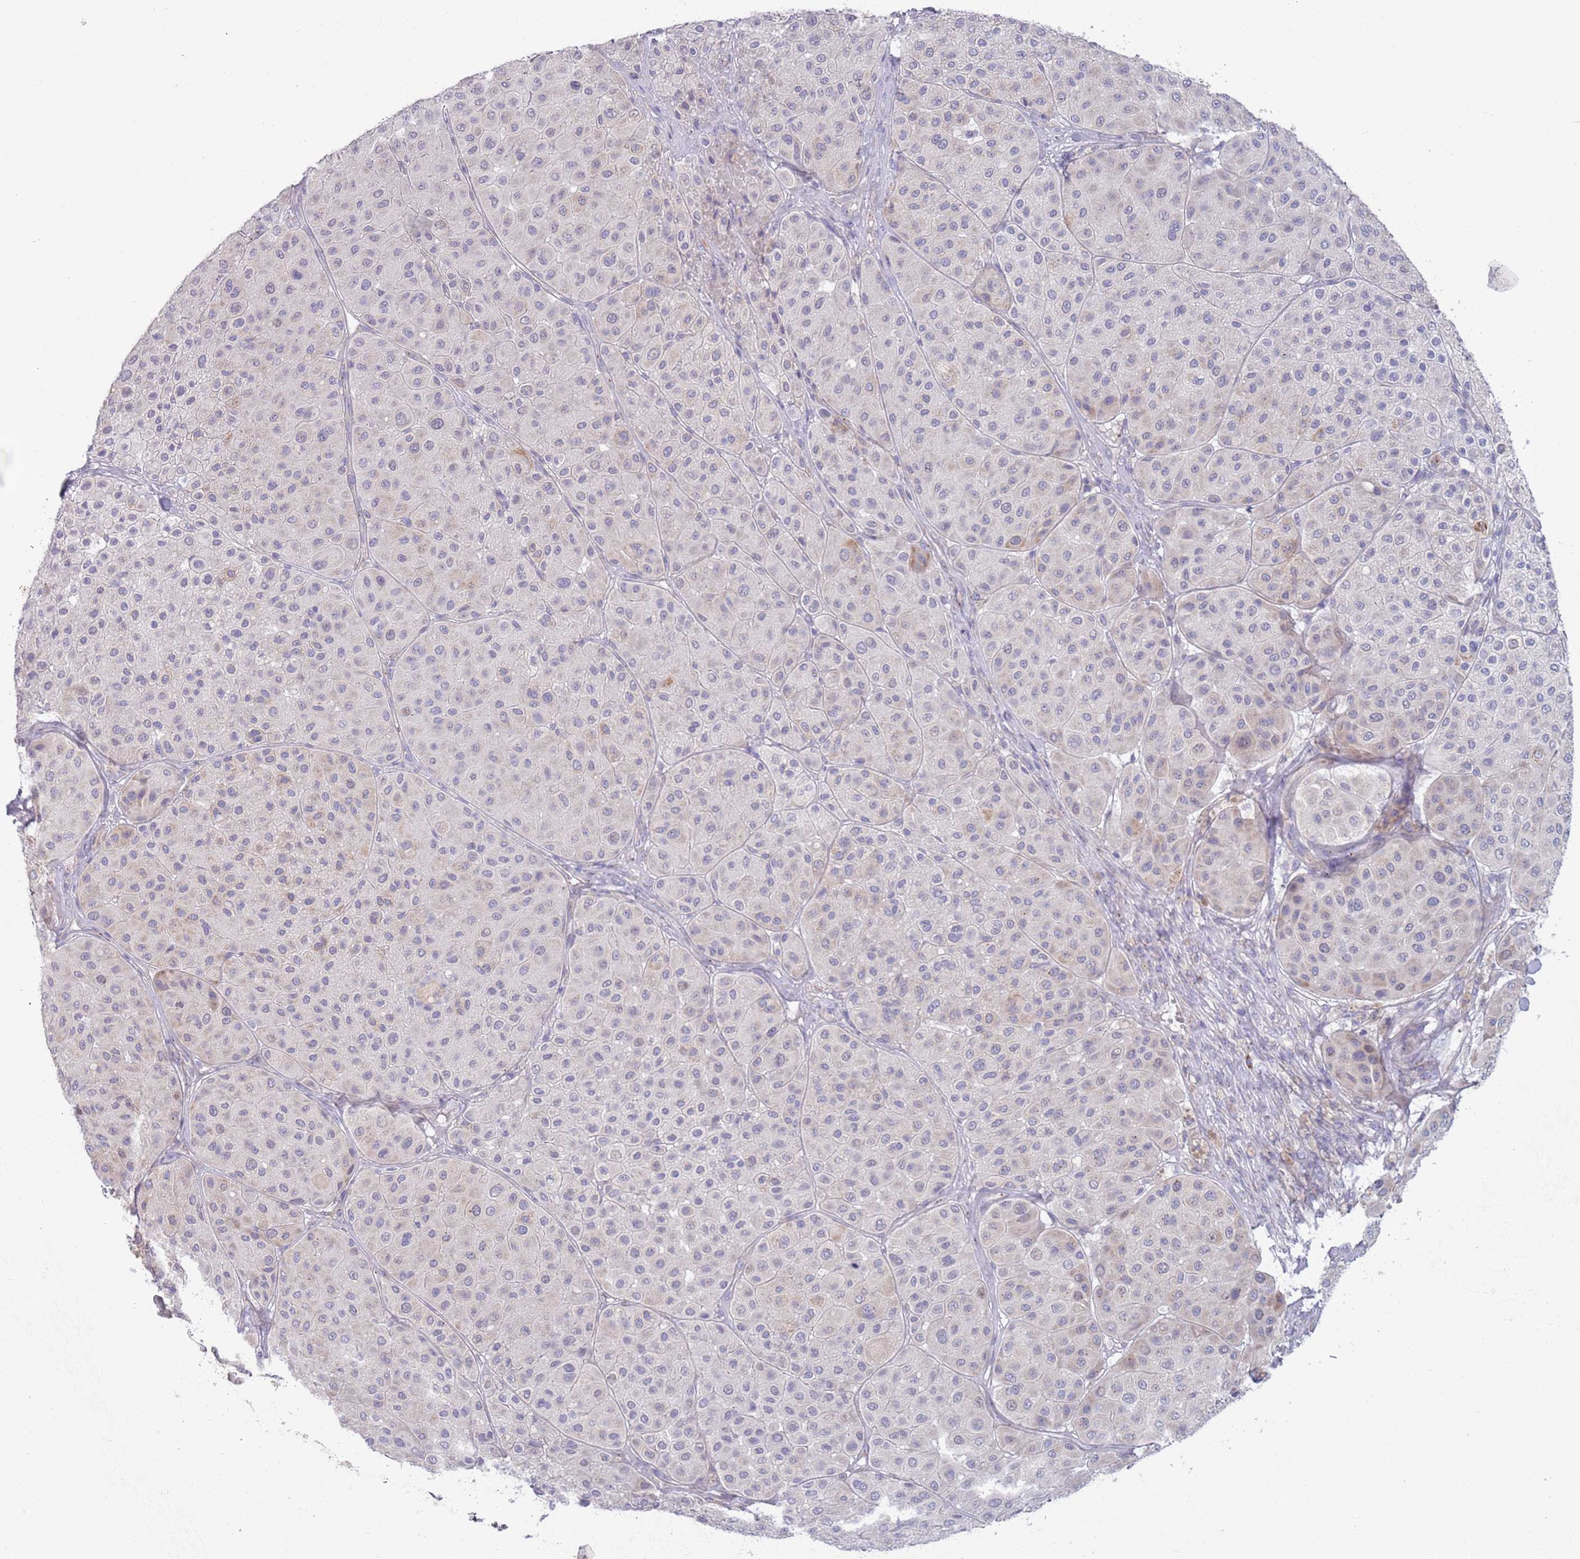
{"staining": {"intensity": "negative", "quantity": "none", "location": "none"}, "tissue": "melanoma", "cell_type": "Tumor cells", "image_type": "cancer", "snomed": [{"axis": "morphology", "description": "Malignant melanoma, Metastatic site"}, {"axis": "topography", "description": "Smooth muscle"}], "caption": "IHC of human melanoma displays no staining in tumor cells.", "gene": "LTB", "patient": {"sex": "male", "age": 41}}